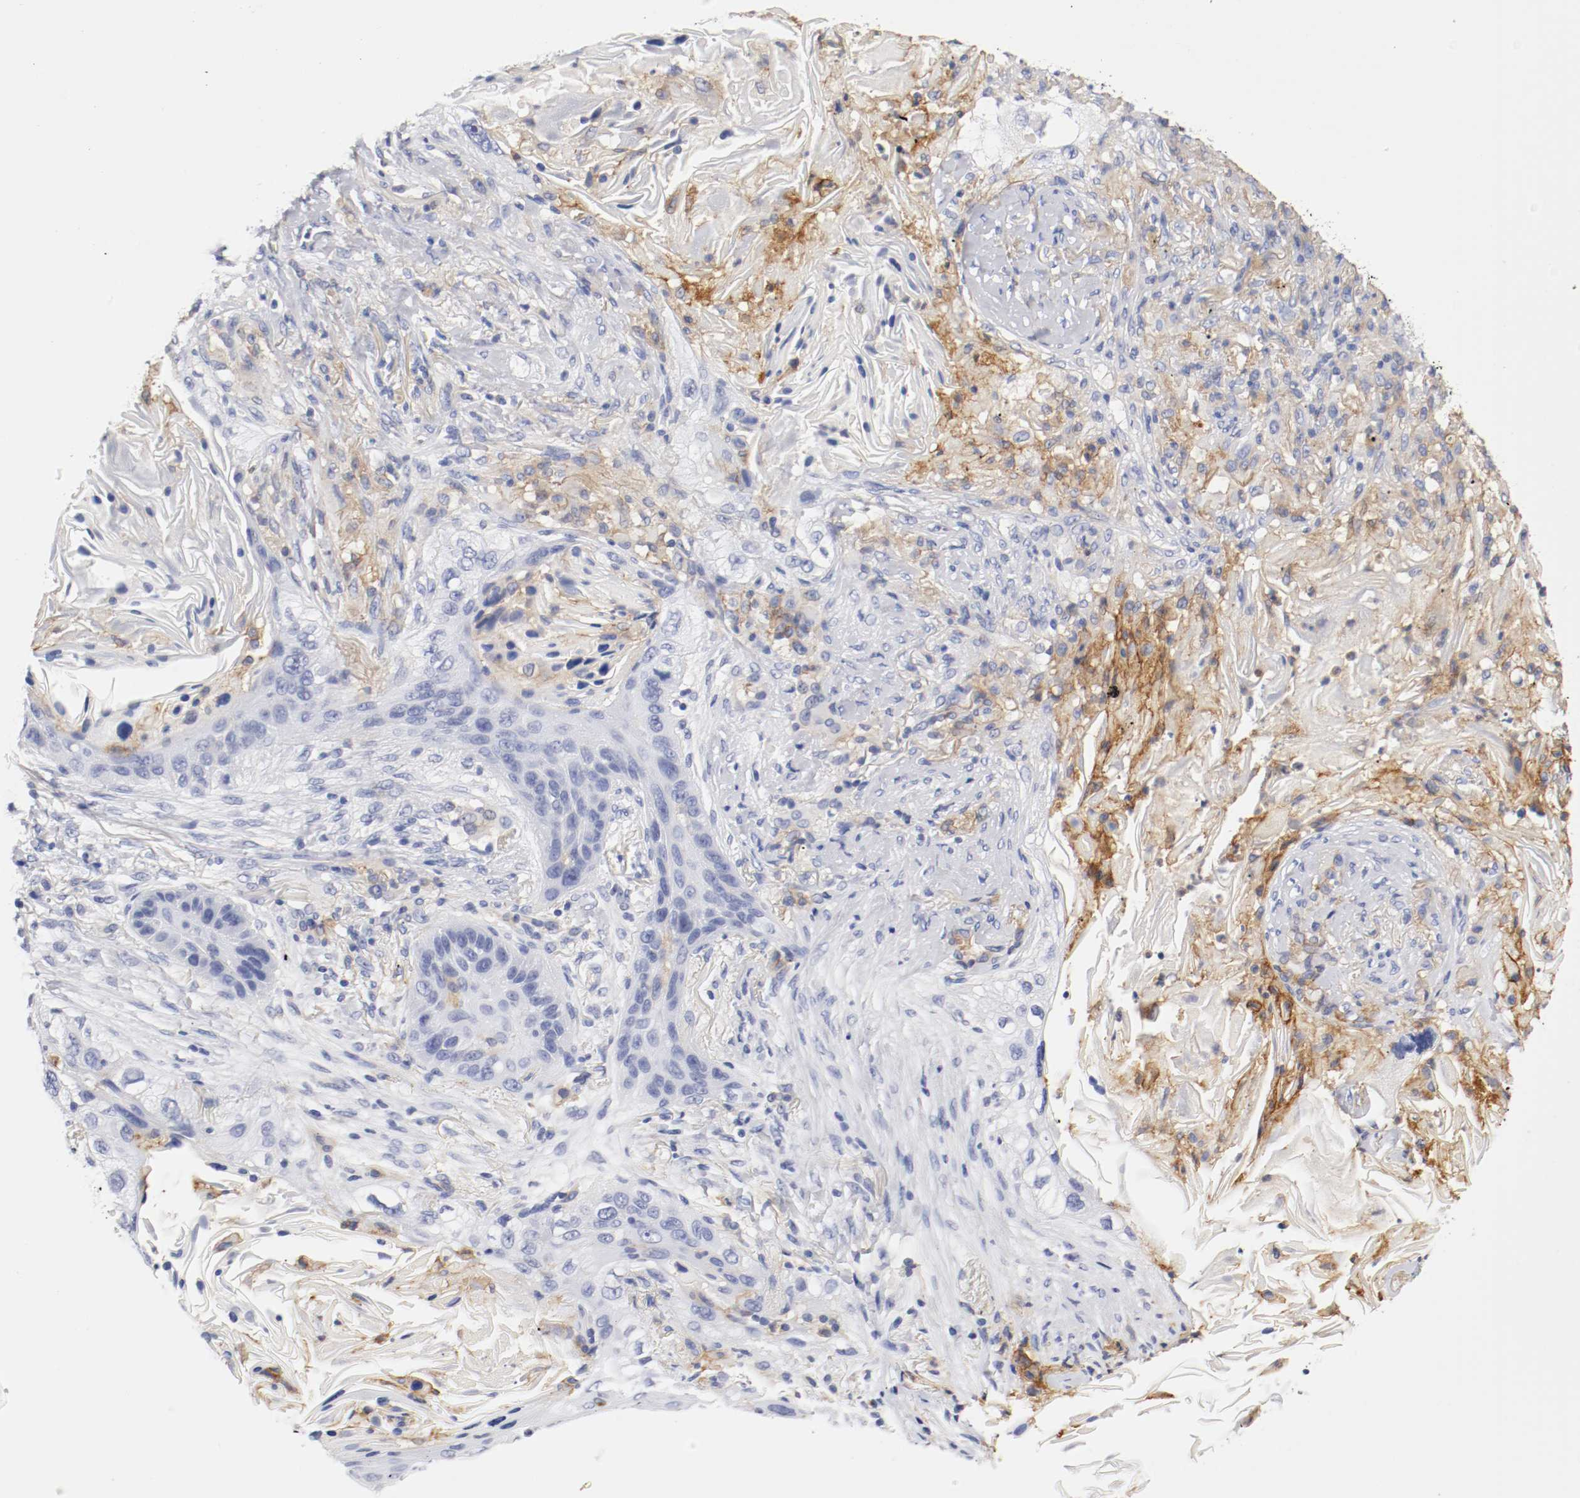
{"staining": {"intensity": "weak", "quantity": "<25%", "location": "cytoplasmic/membranous"}, "tissue": "lung cancer", "cell_type": "Tumor cells", "image_type": "cancer", "snomed": [{"axis": "morphology", "description": "Squamous cell carcinoma, NOS"}, {"axis": "topography", "description": "Lung"}], "caption": "Tumor cells show no significant positivity in lung cancer. (DAB (3,3'-diaminobenzidine) immunohistochemistry, high magnification).", "gene": "ITGAX", "patient": {"sex": "female", "age": 67}}